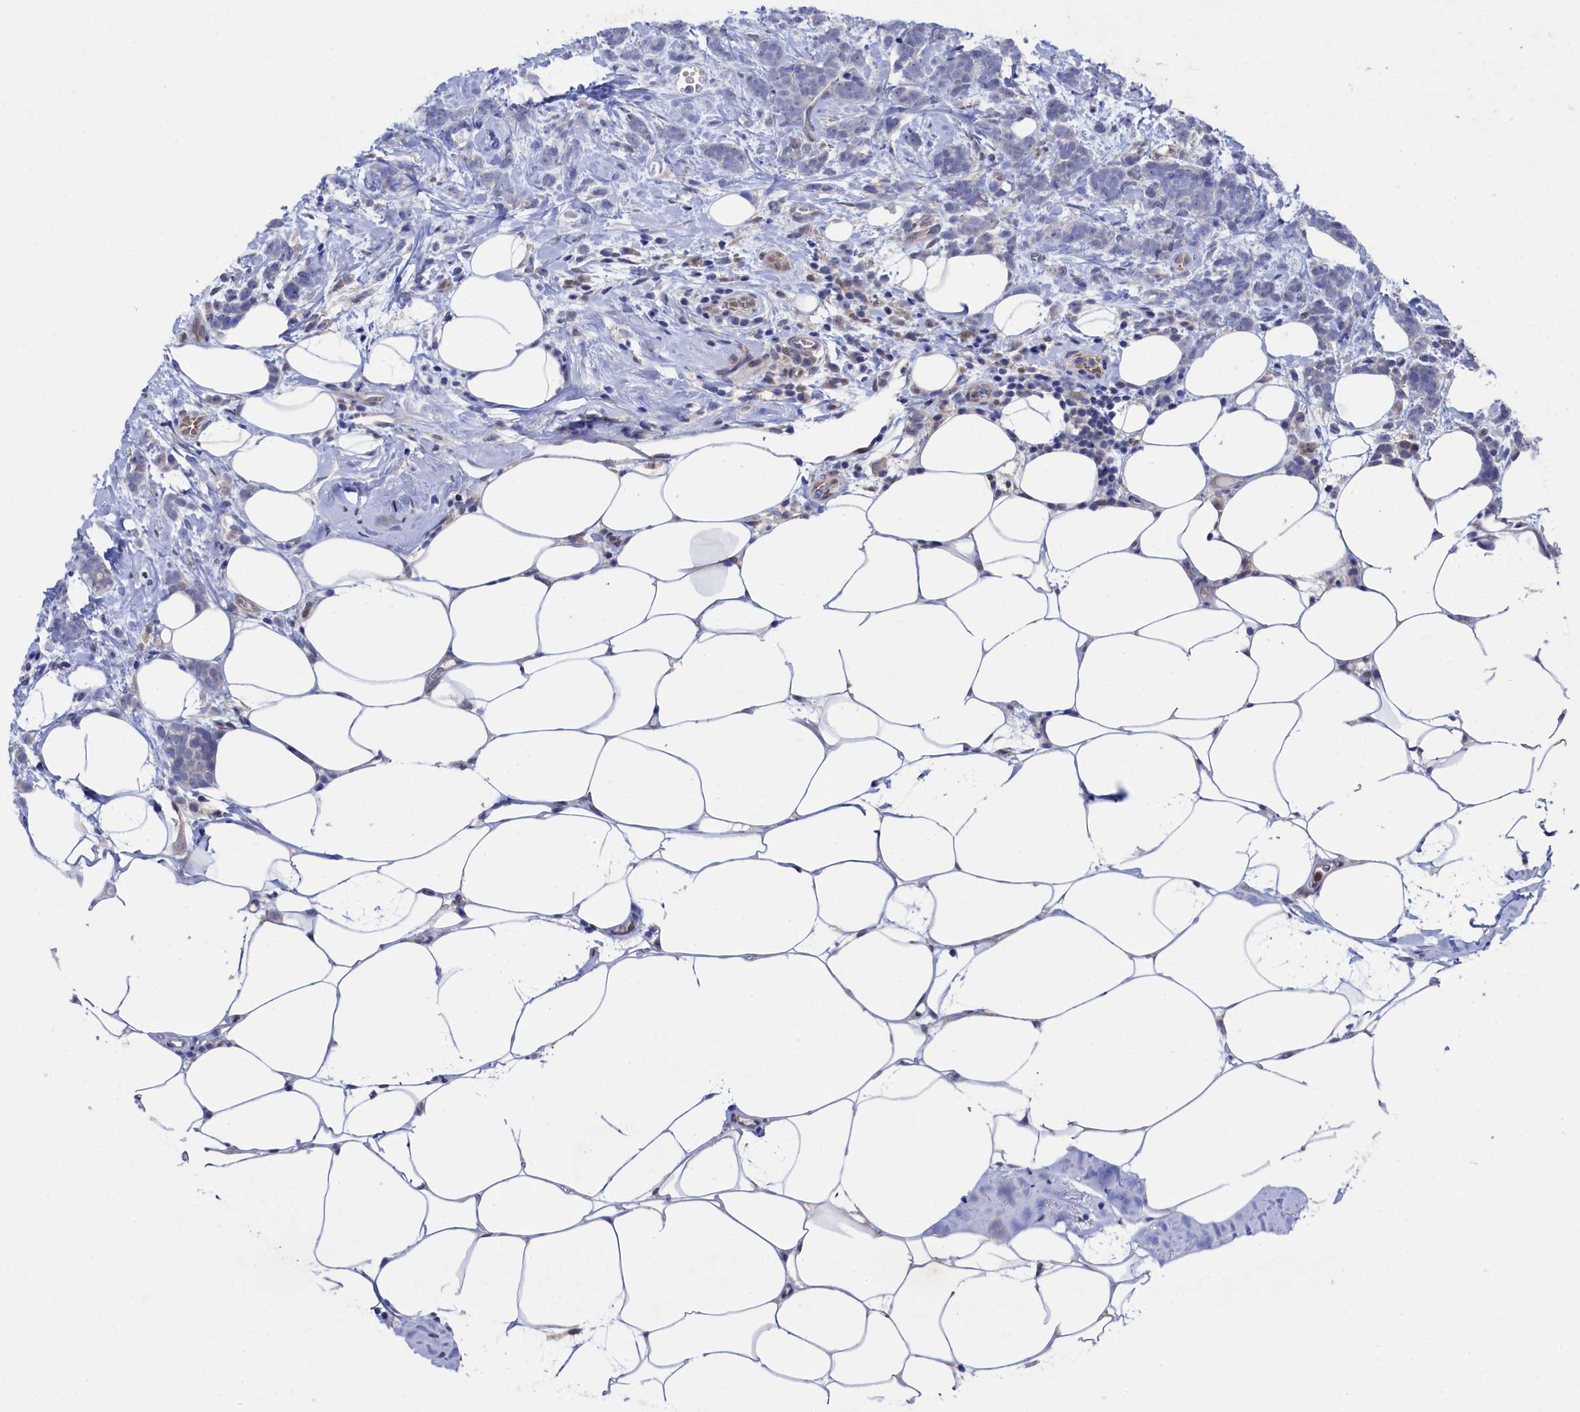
{"staining": {"intensity": "negative", "quantity": "none", "location": "none"}, "tissue": "breast cancer", "cell_type": "Tumor cells", "image_type": "cancer", "snomed": [{"axis": "morphology", "description": "Lobular carcinoma"}, {"axis": "topography", "description": "Breast"}], "caption": "This is a histopathology image of immunohistochemistry staining of breast lobular carcinoma, which shows no positivity in tumor cells.", "gene": "RNH1", "patient": {"sex": "female", "age": 58}}